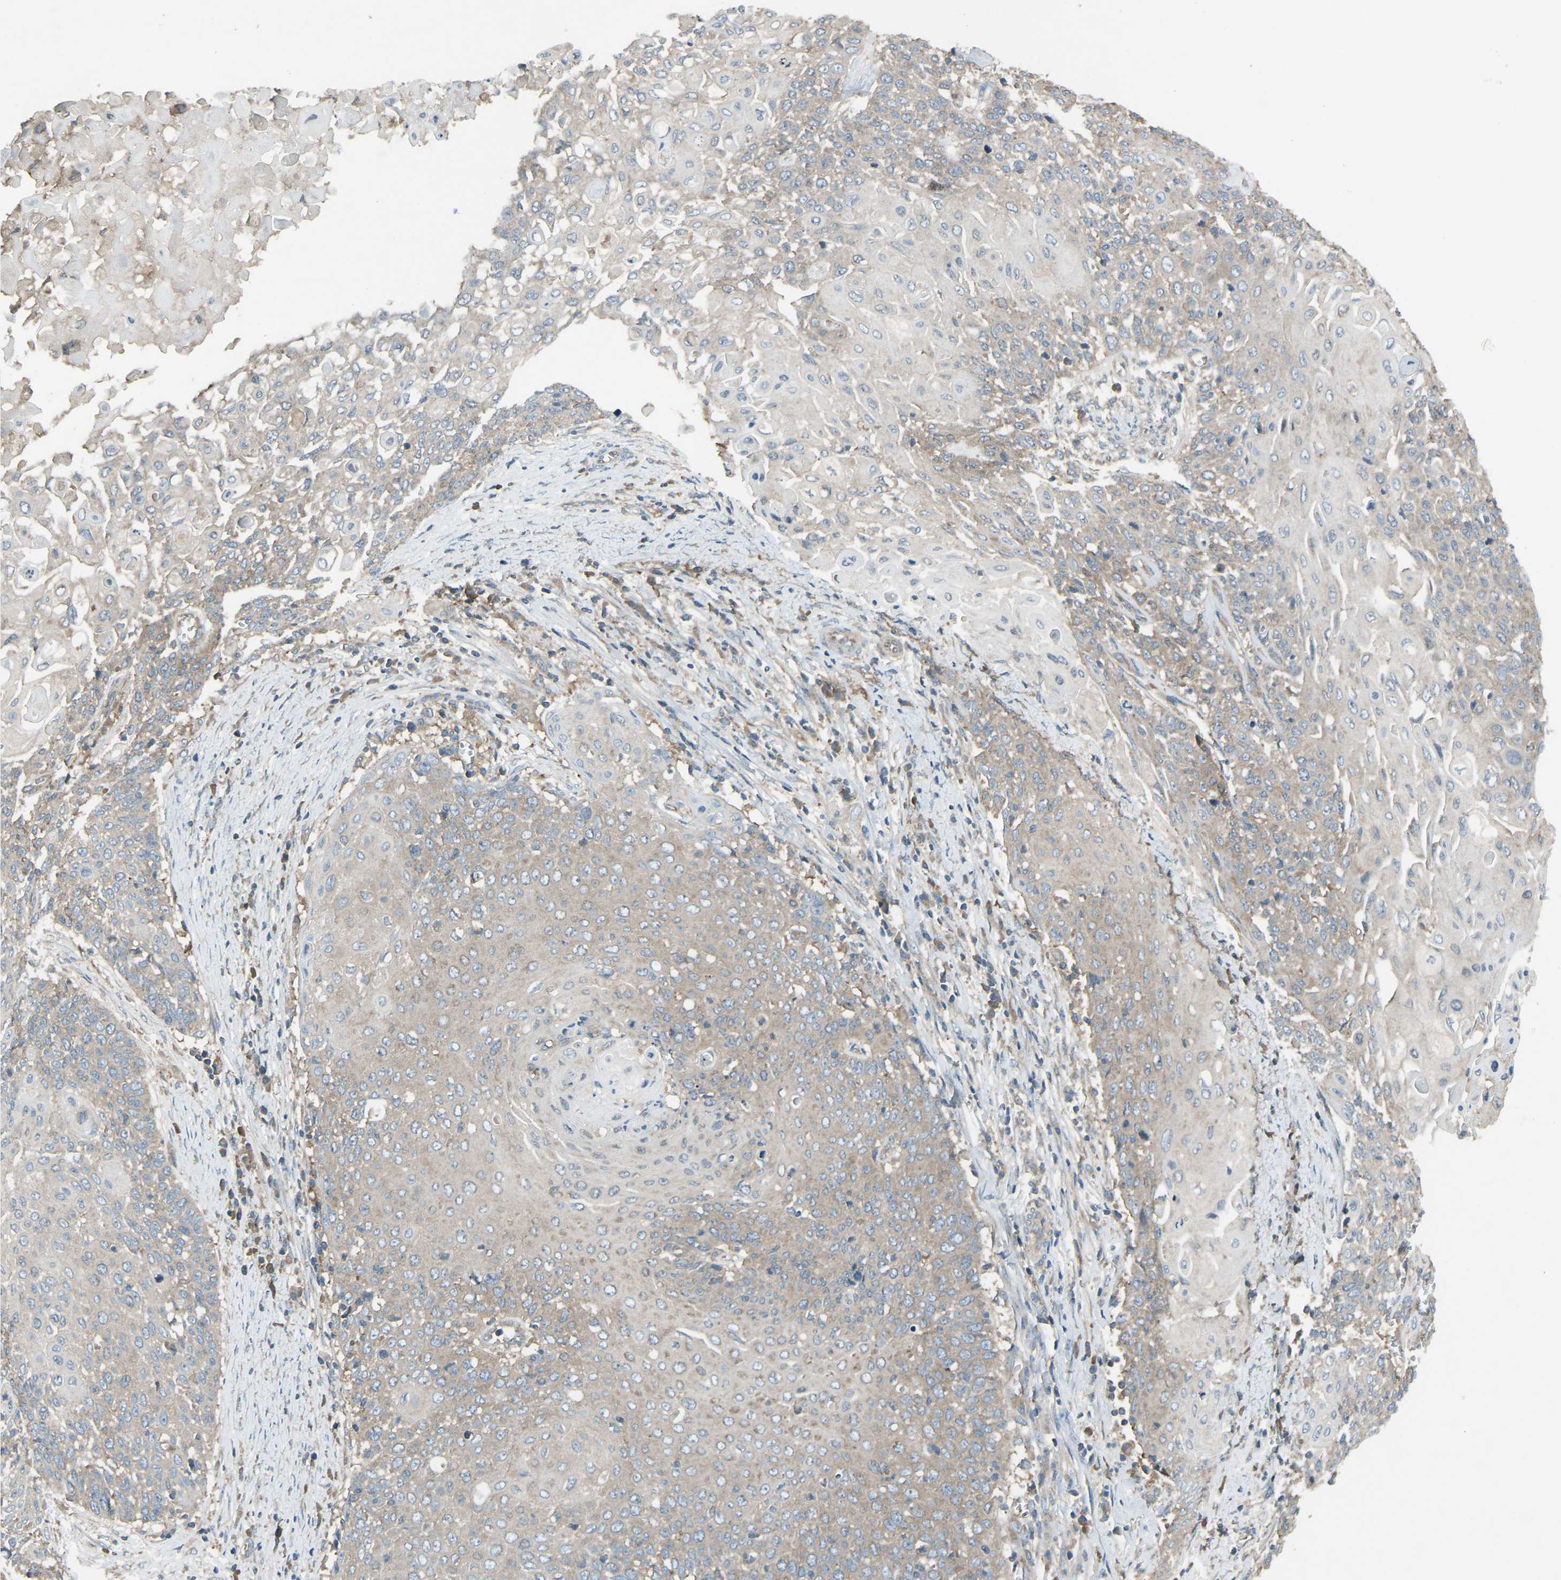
{"staining": {"intensity": "weak", "quantity": ">75%", "location": "cytoplasmic/membranous"}, "tissue": "cervical cancer", "cell_type": "Tumor cells", "image_type": "cancer", "snomed": [{"axis": "morphology", "description": "Squamous cell carcinoma, NOS"}, {"axis": "topography", "description": "Cervix"}], "caption": "An IHC image of neoplastic tissue is shown. Protein staining in brown labels weak cytoplasmic/membranous positivity in cervical squamous cell carcinoma within tumor cells. (DAB = brown stain, brightfield microscopy at high magnification).", "gene": "AIMP1", "patient": {"sex": "female", "age": 39}}